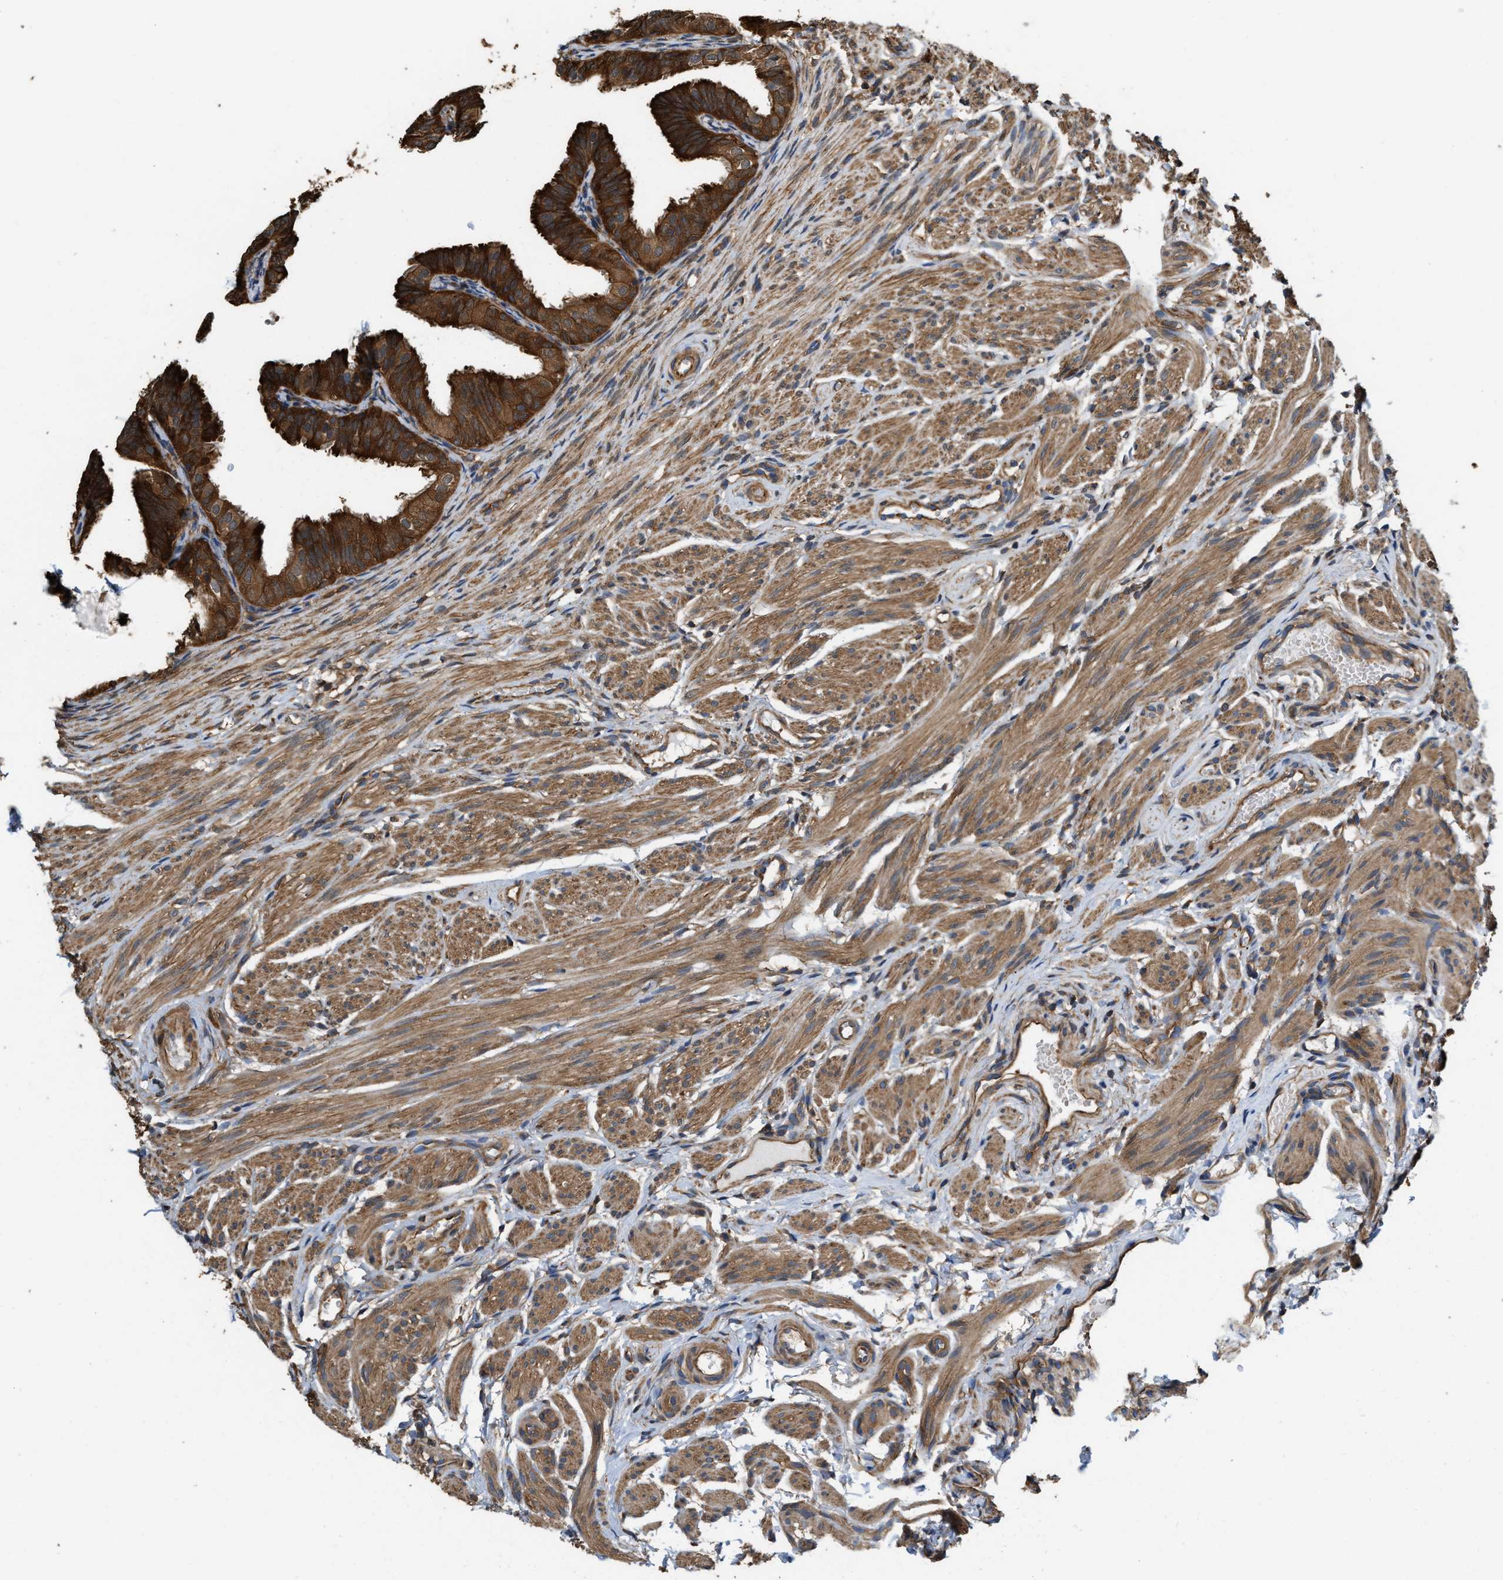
{"staining": {"intensity": "strong", "quantity": ">75%", "location": "cytoplasmic/membranous"}, "tissue": "fallopian tube", "cell_type": "Glandular cells", "image_type": "normal", "snomed": [{"axis": "morphology", "description": "Normal tissue, NOS"}, {"axis": "topography", "description": "Fallopian tube"}], "caption": "Immunohistochemical staining of unremarkable fallopian tube exhibits >75% levels of strong cytoplasmic/membranous protein staining in approximately >75% of glandular cells. (brown staining indicates protein expression, while blue staining denotes nuclei).", "gene": "ATIC", "patient": {"sex": "female", "age": 35}}